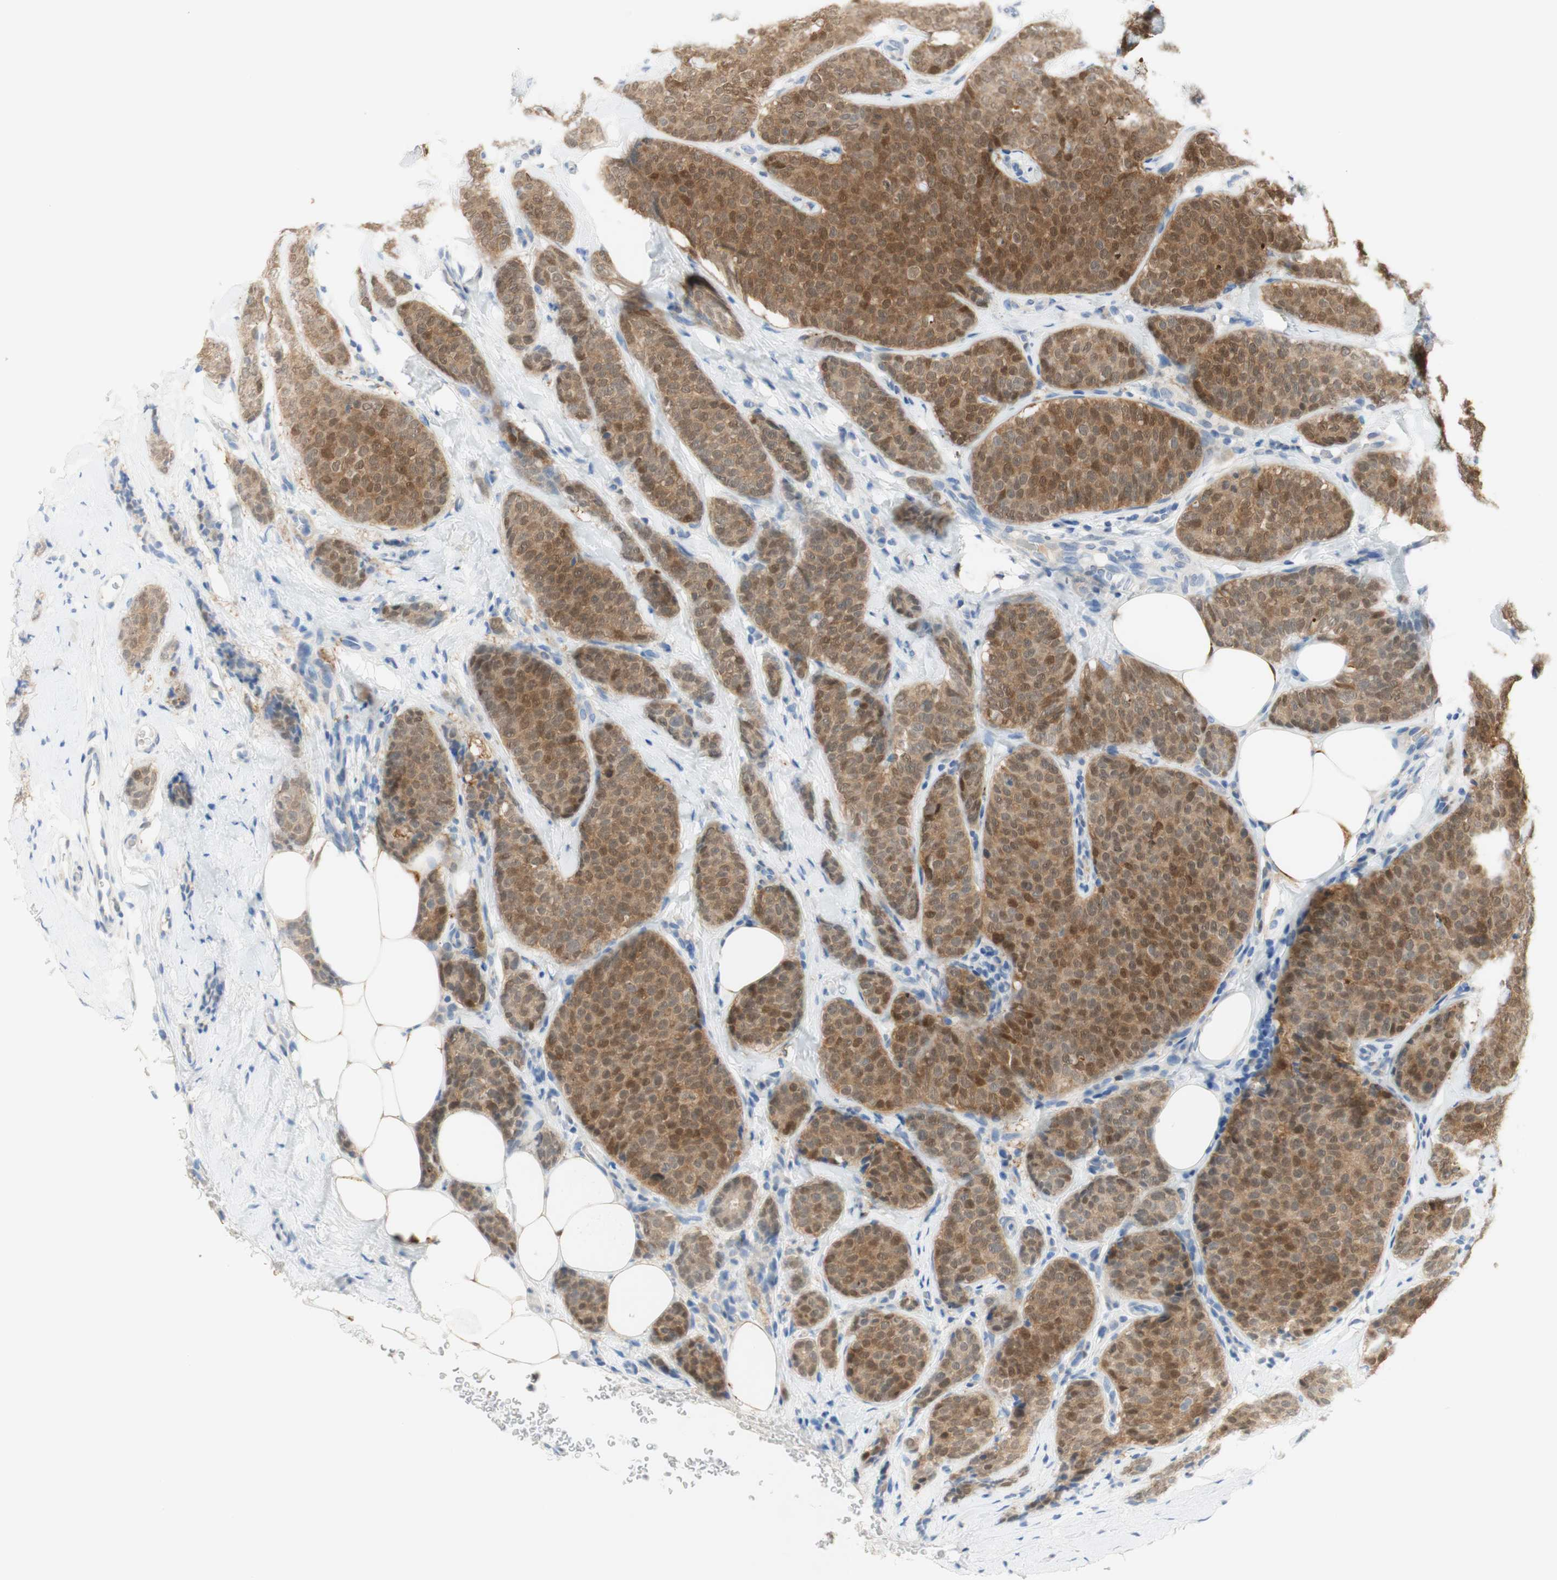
{"staining": {"intensity": "moderate", "quantity": ">75%", "location": "cytoplasmic/membranous,nuclear"}, "tissue": "breast cancer", "cell_type": "Tumor cells", "image_type": "cancer", "snomed": [{"axis": "morphology", "description": "Lobular carcinoma"}, {"axis": "topography", "description": "Skin"}, {"axis": "topography", "description": "Breast"}], "caption": "Breast cancer (lobular carcinoma) stained with a protein marker shows moderate staining in tumor cells.", "gene": "SELENBP1", "patient": {"sex": "female", "age": 46}}